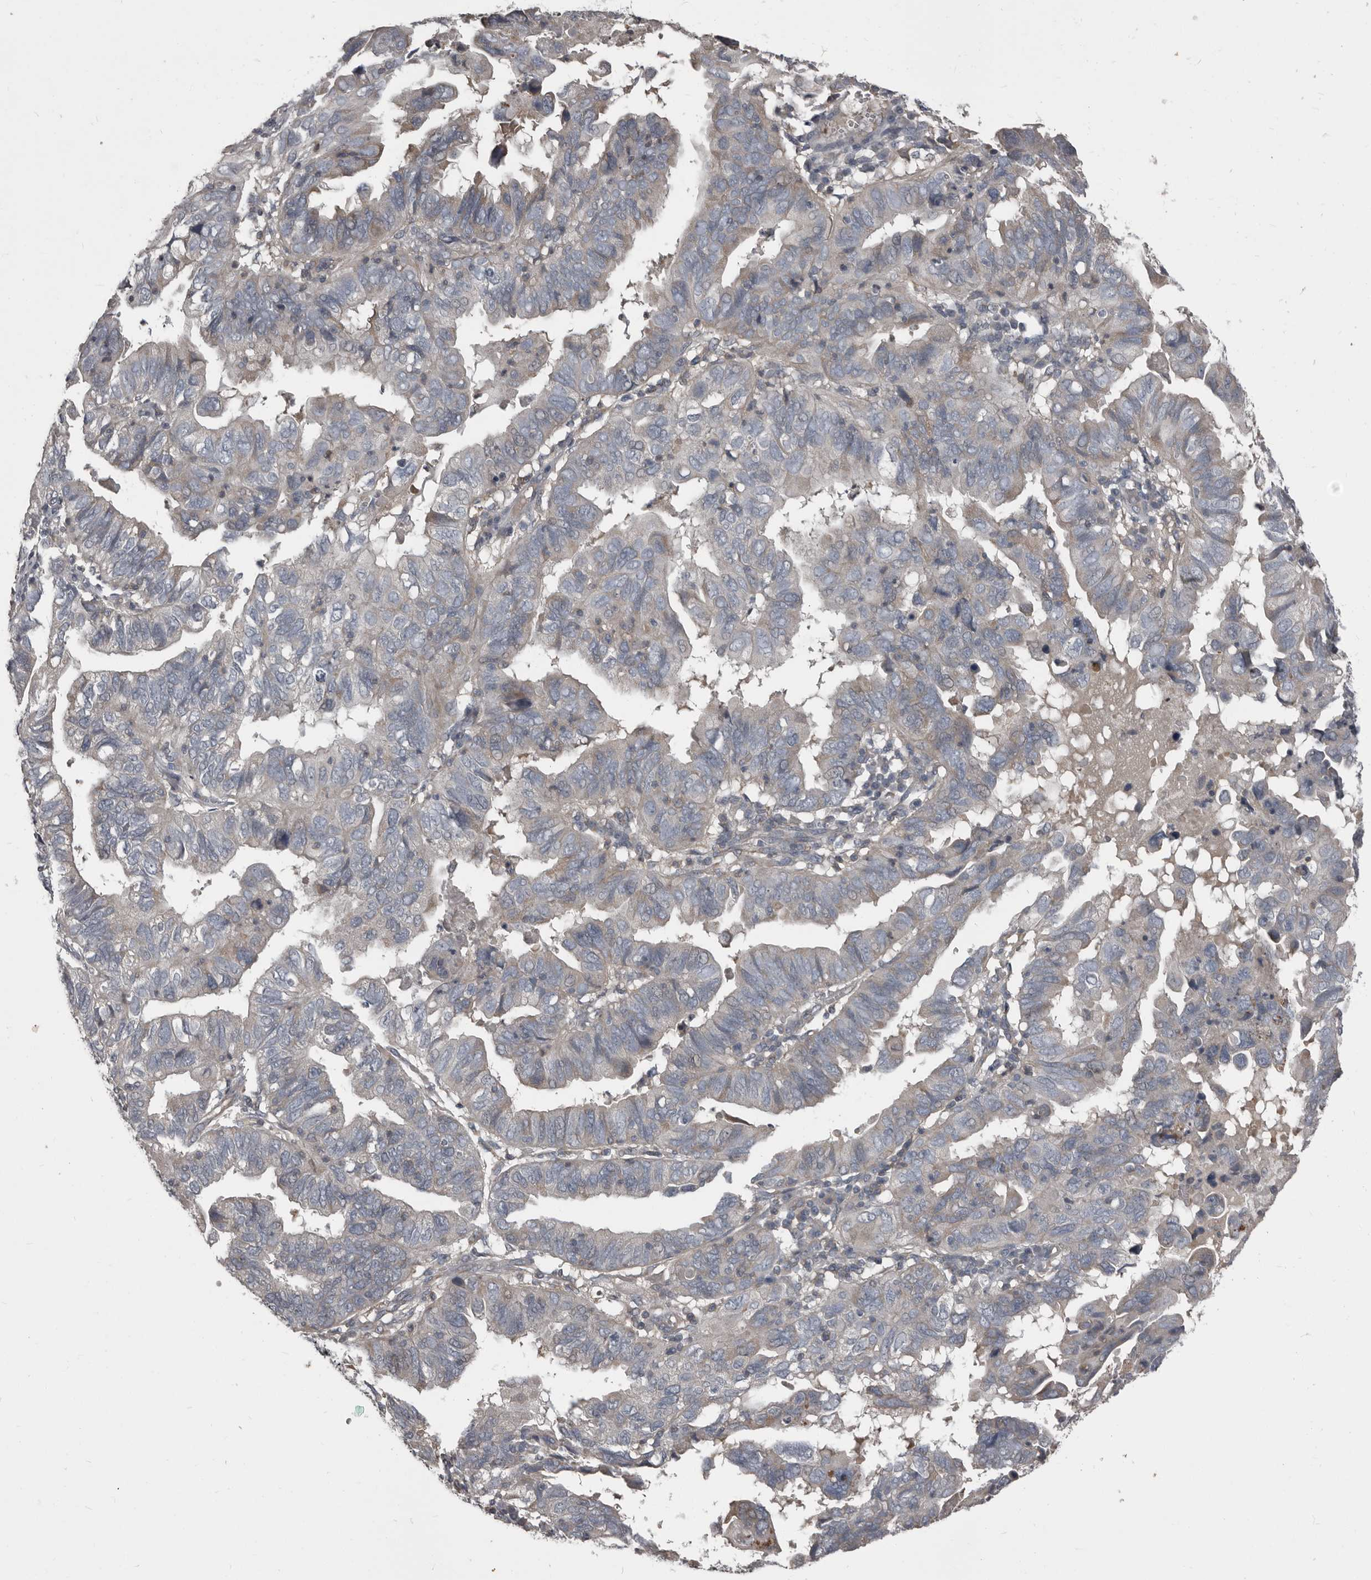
{"staining": {"intensity": "negative", "quantity": "none", "location": "none"}, "tissue": "endometrial cancer", "cell_type": "Tumor cells", "image_type": "cancer", "snomed": [{"axis": "morphology", "description": "Adenocarcinoma, NOS"}, {"axis": "topography", "description": "Uterus"}], "caption": "The micrograph demonstrates no staining of tumor cells in endometrial cancer.", "gene": "CA6", "patient": {"sex": "female", "age": 77}}